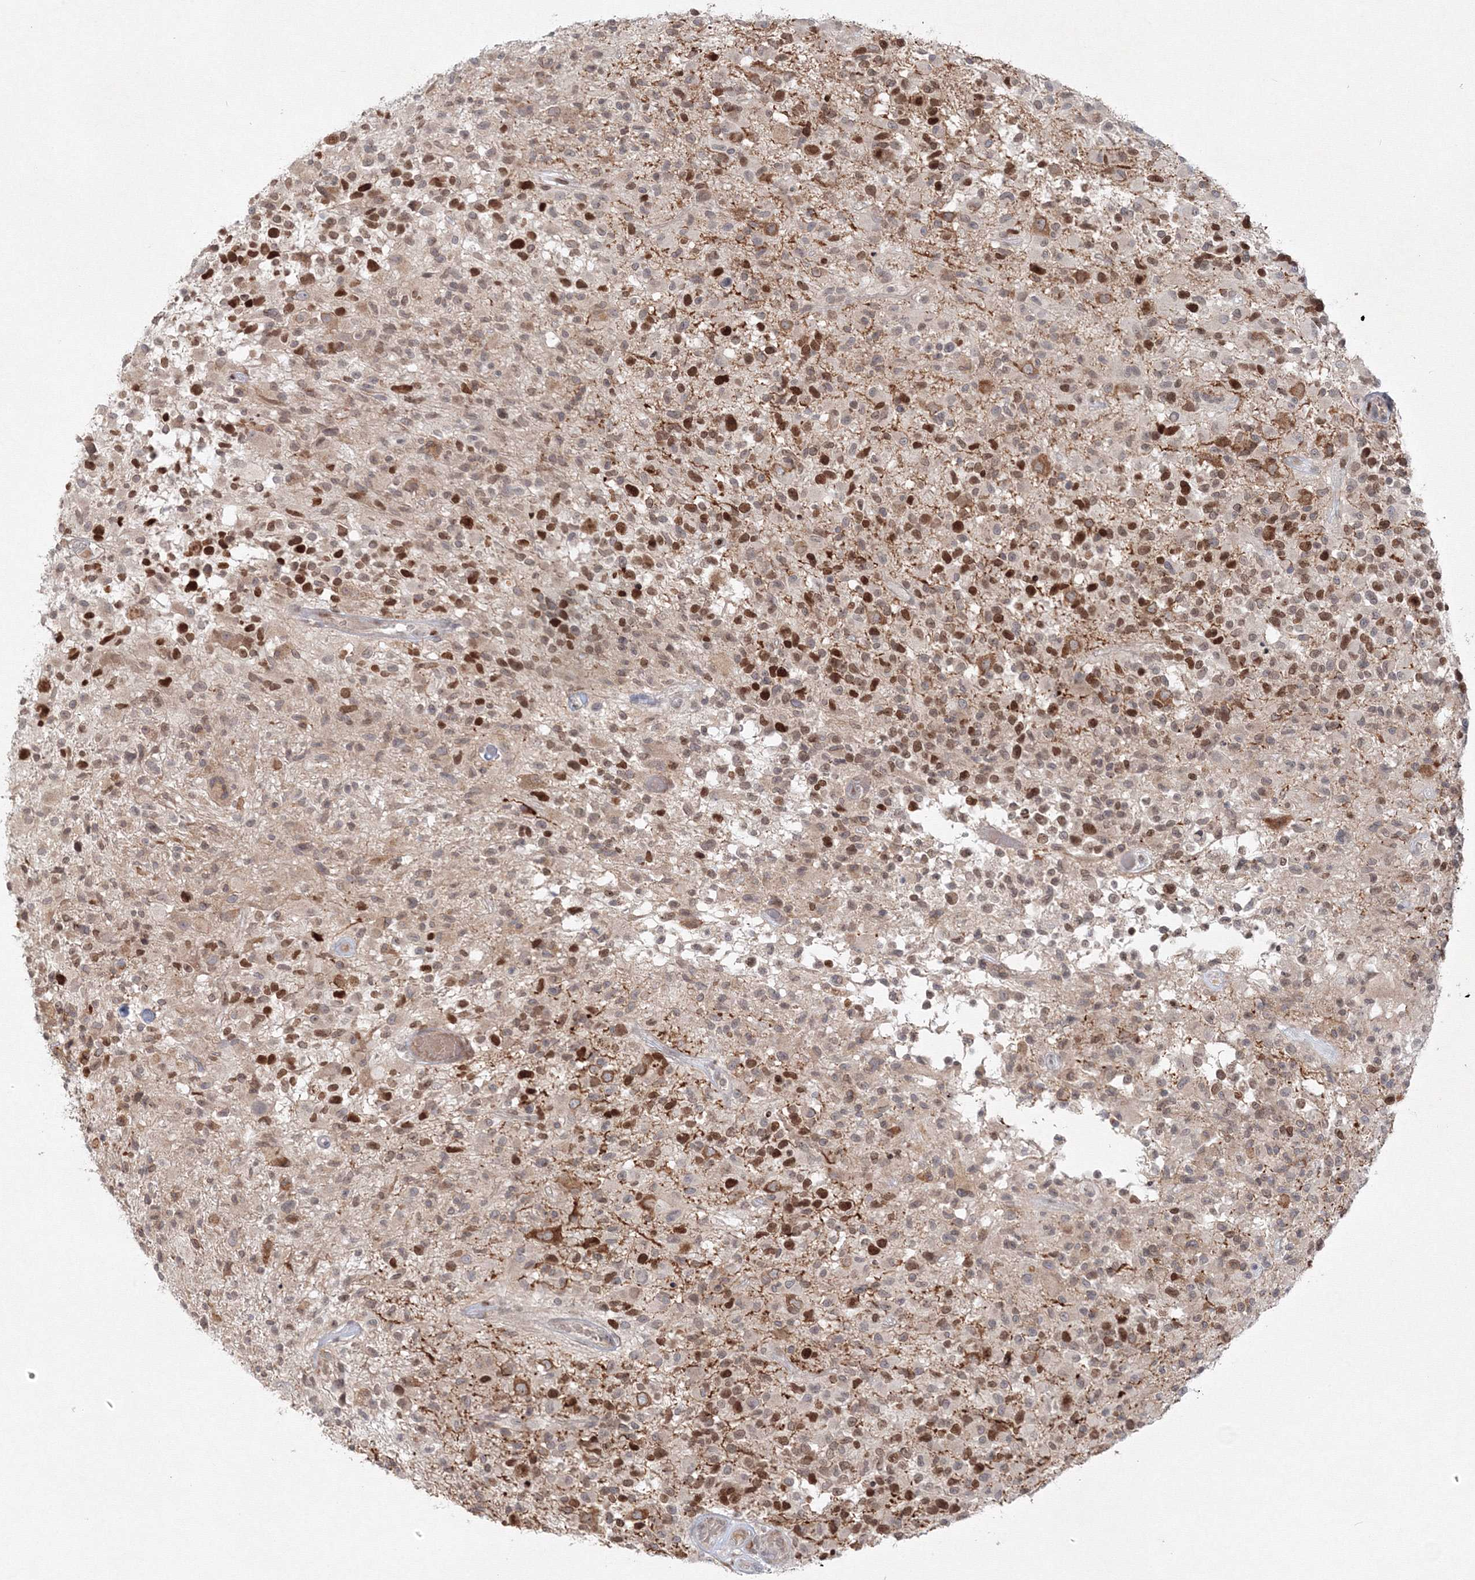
{"staining": {"intensity": "moderate", "quantity": "25%-75%", "location": "nuclear"}, "tissue": "glioma", "cell_type": "Tumor cells", "image_type": "cancer", "snomed": [{"axis": "morphology", "description": "Glioma, malignant, High grade"}, {"axis": "morphology", "description": "Glioblastoma, NOS"}, {"axis": "topography", "description": "Brain"}], "caption": "Tumor cells exhibit medium levels of moderate nuclear staining in about 25%-75% of cells in glioma. (DAB (3,3'-diaminobenzidine) IHC, brown staining for protein, blue staining for nuclei).", "gene": "KIF4A", "patient": {"sex": "male", "age": 60}}